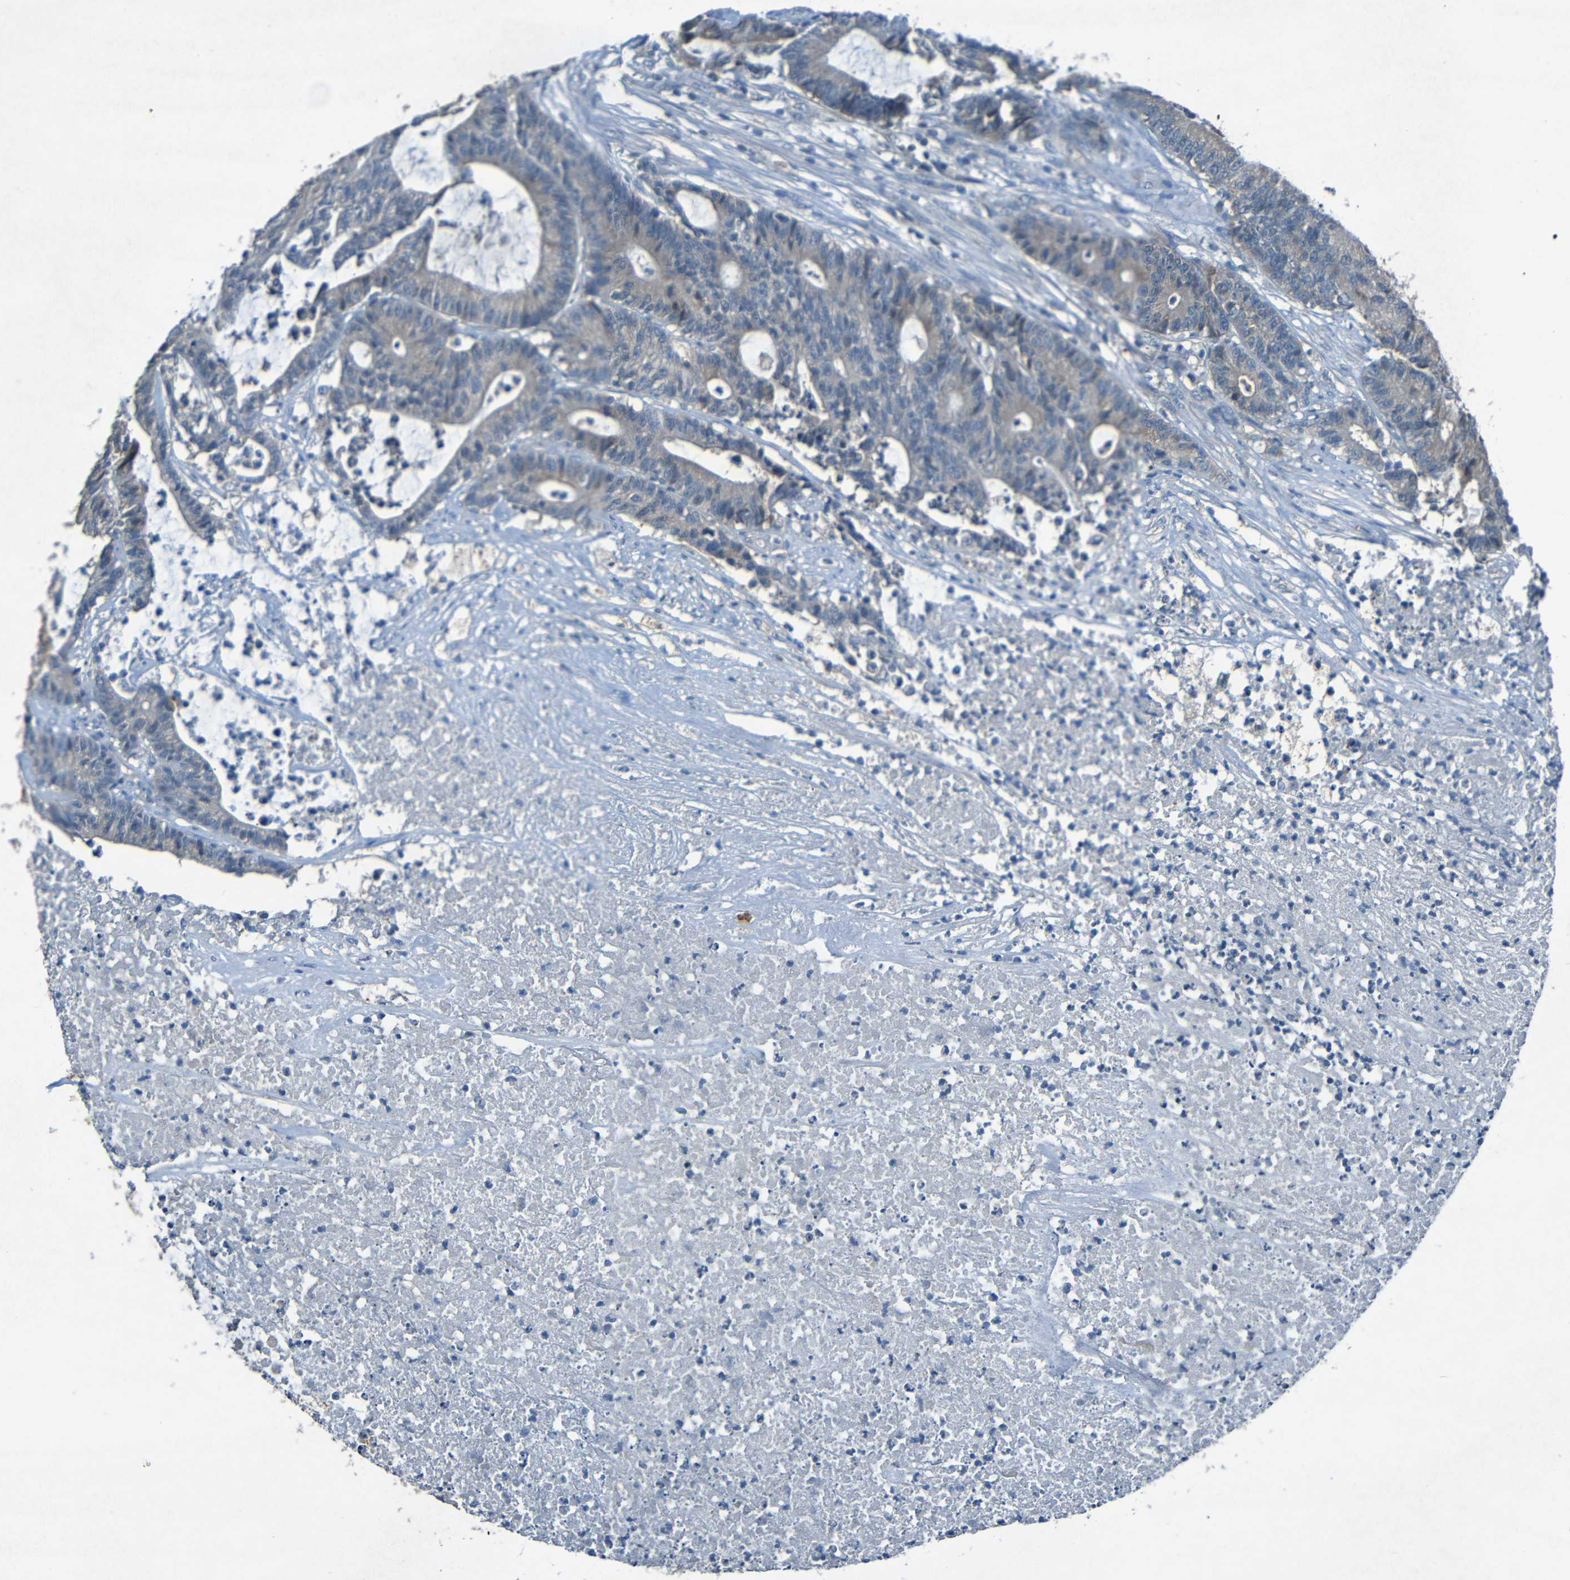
{"staining": {"intensity": "weak", "quantity": ">75%", "location": "cytoplasmic/membranous"}, "tissue": "colorectal cancer", "cell_type": "Tumor cells", "image_type": "cancer", "snomed": [{"axis": "morphology", "description": "Adenocarcinoma, NOS"}, {"axis": "topography", "description": "Colon"}], "caption": "DAB (3,3'-diaminobenzidine) immunohistochemical staining of colorectal adenocarcinoma exhibits weak cytoplasmic/membranous protein positivity in about >75% of tumor cells. (Brightfield microscopy of DAB IHC at high magnification).", "gene": "LRRC70", "patient": {"sex": "female", "age": 84}}